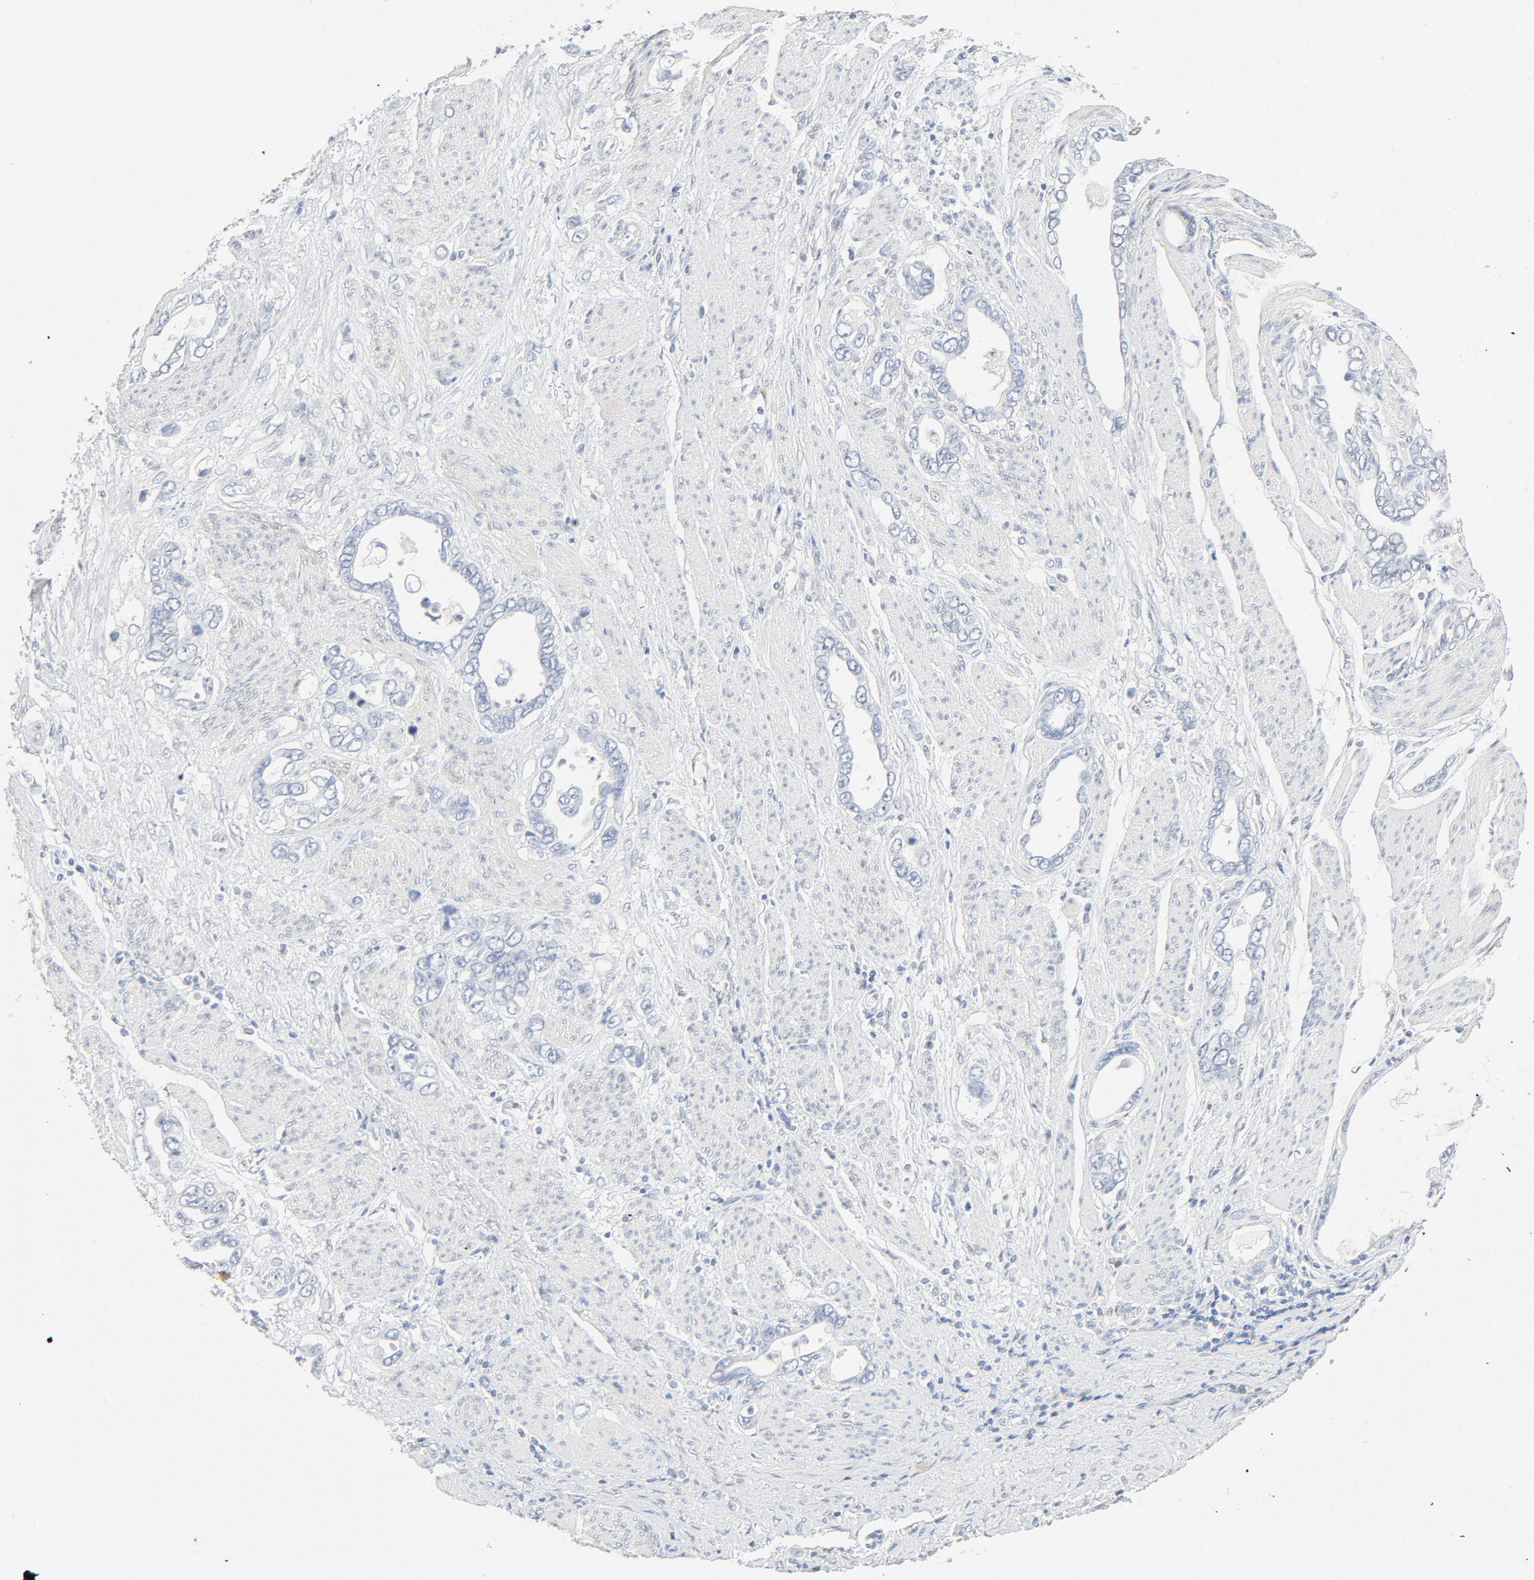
{"staining": {"intensity": "negative", "quantity": "none", "location": "none"}, "tissue": "stomach cancer", "cell_type": "Tumor cells", "image_type": "cancer", "snomed": [{"axis": "morphology", "description": "Adenocarcinoma, NOS"}, {"axis": "topography", "description": "Stomach"}], "caption": "High magnification brightfield microscopy of adenocarcinoma (stomach) stained with DAB (3,3'-diaminobenzidine) (brown) and counterstained with hematoxylin (blue): tumor cells show no significant expression.", "gene": "PGM1", "patient": {"sex": "male", "age": 78}}